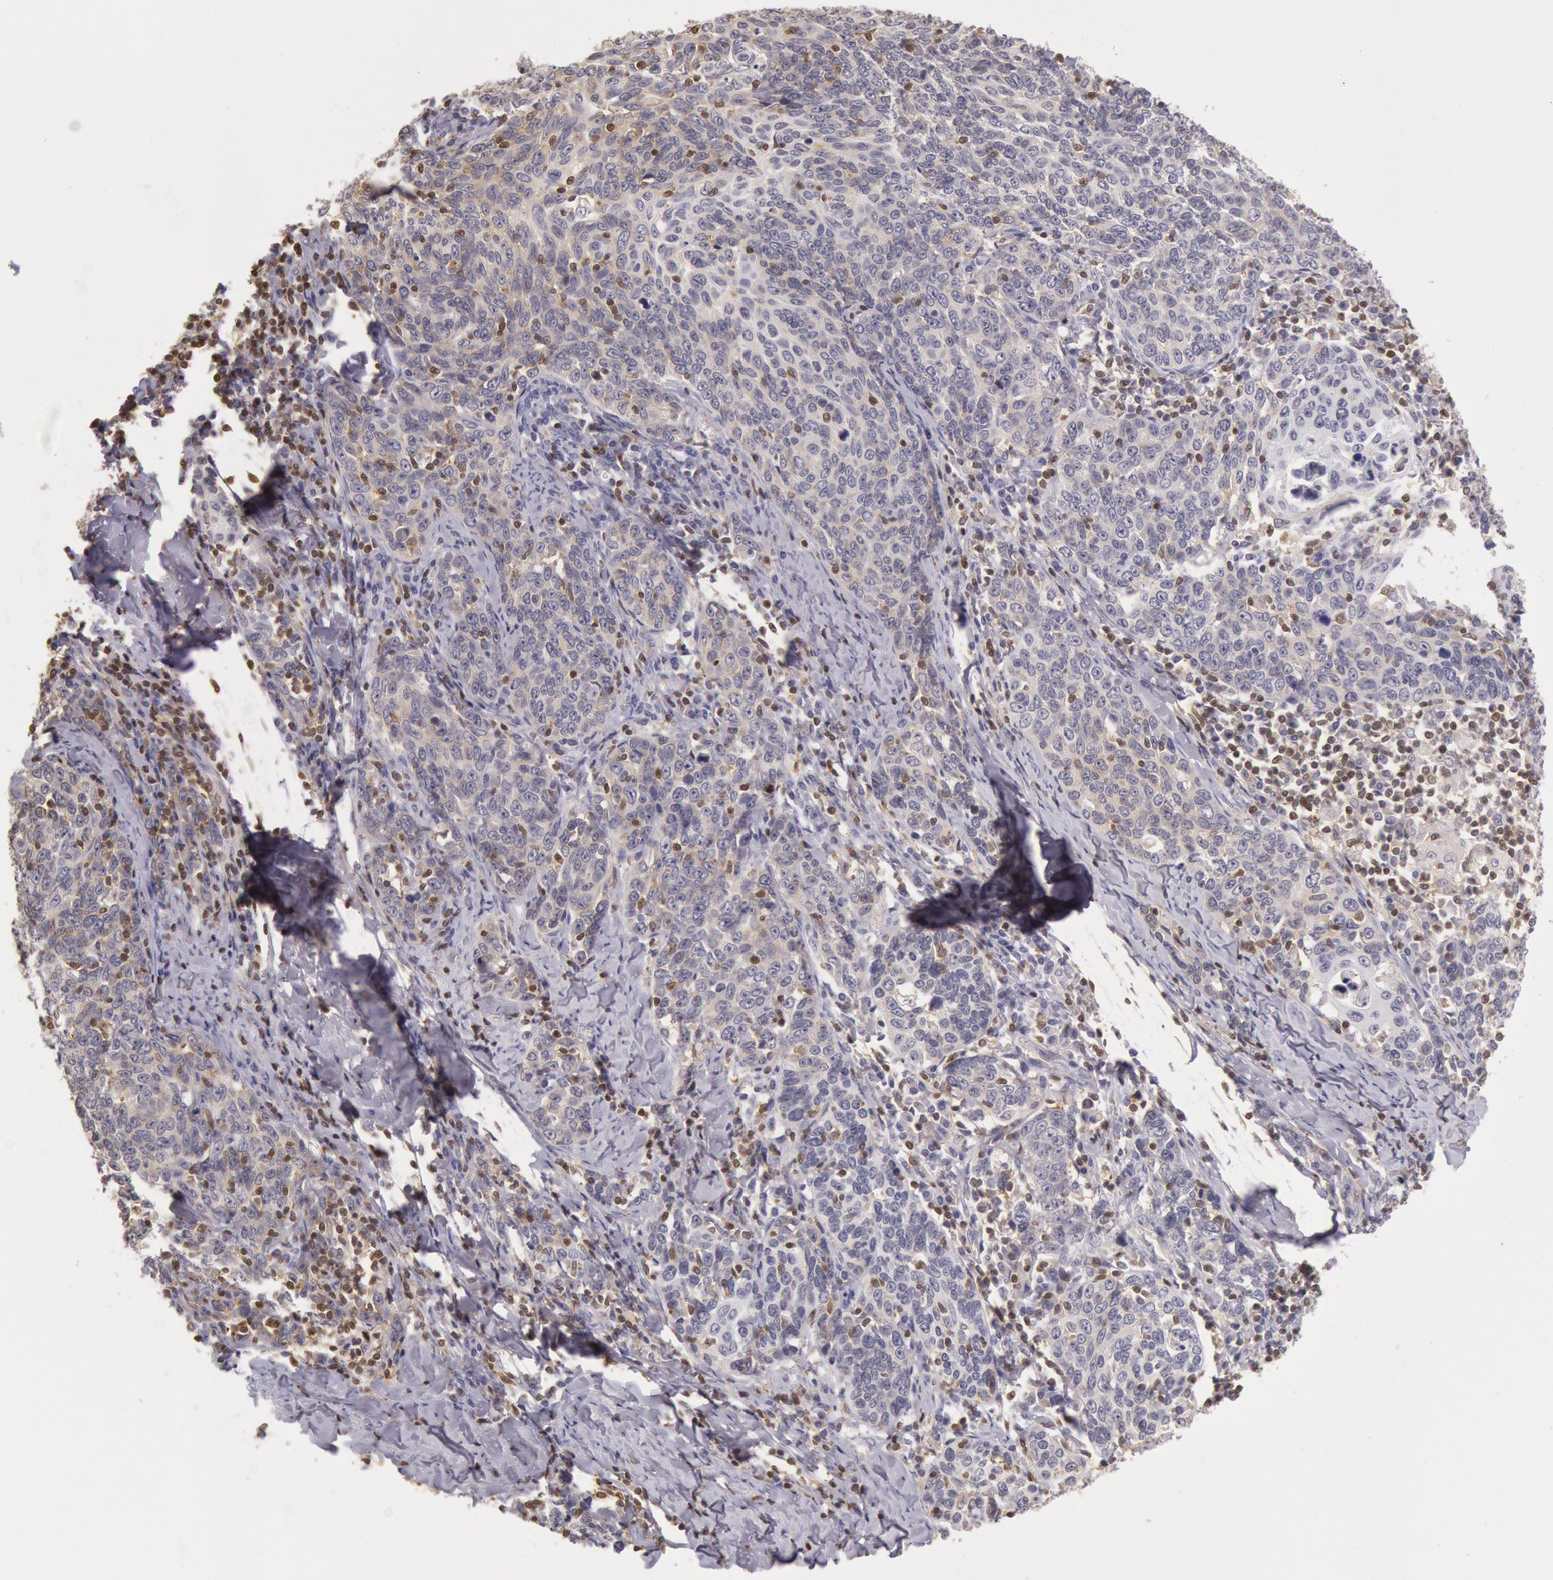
{"staining": {"intensity": "weak", "quantity": "25%-75%", "location": "cytoplasmic/membranous"}, "tissue": "cervical cancer", "cell_type": "Tumor cells", "image_type": "cancer", "snomed": [{"axis": "morphology", "description": "Squamous cell carcinoma, NOS"}, {"axis": "topography", "description": "Cervix"}], "caption": "Protein staining of cervical cancer tissue reveals weak cytoplasmic/membranous positivity in about 25%-75% of tumor cells. Using DAB (3,3'-diaminobenzidine) (brown) and hematoxylin (blue) stains, captured at high magnification using brightfield microscopy.", "gene": "HIF1A", "patient": {"sex": "female", "age": 41}}